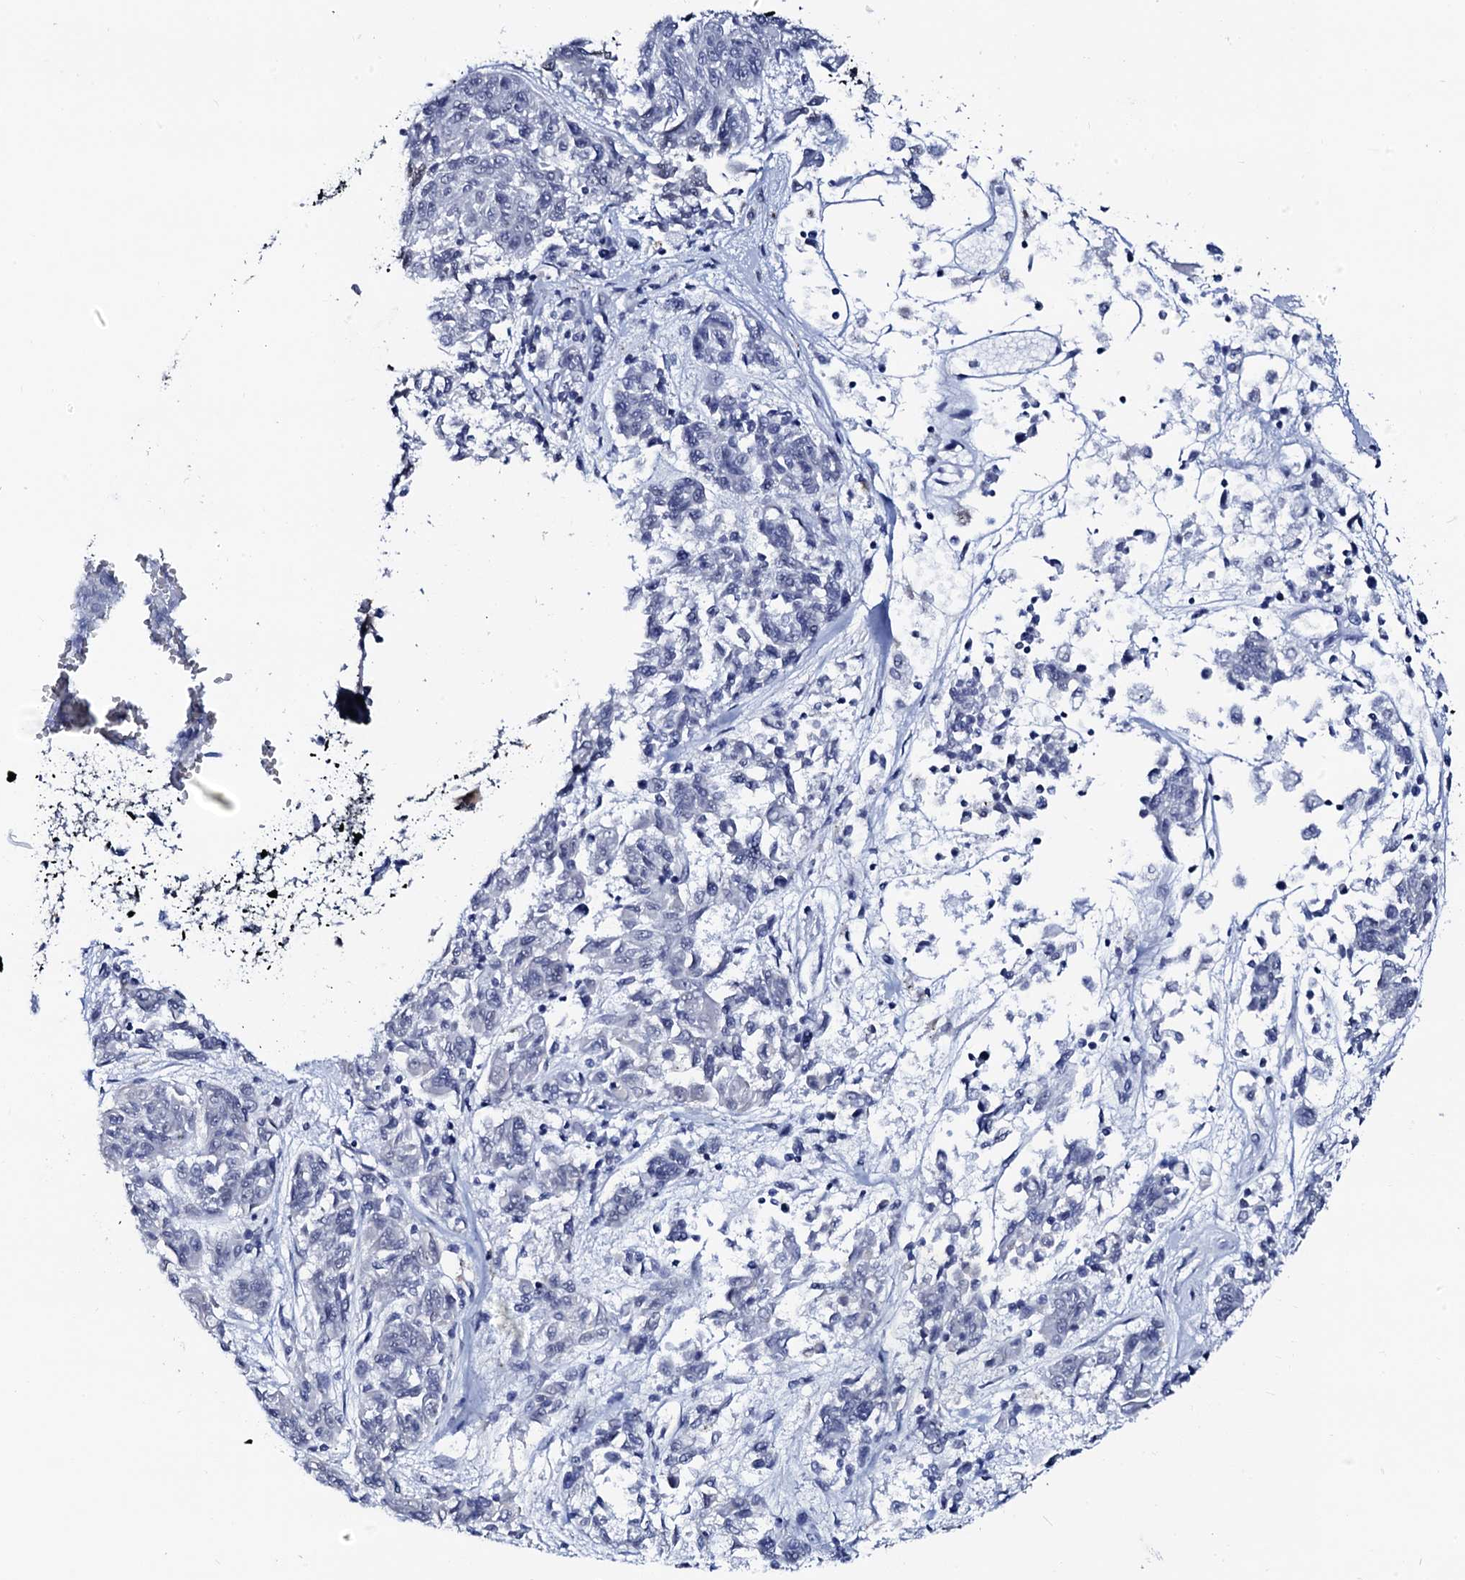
{"staining": {"intensity": "negative", "quantity": "none", "location": "none"}, "tissue": "melanoma", "cell_type": "Tumor cells", "image_type": "cancer", "snomed": [{"axis": "morphology", "description": "Malignant melanoma, NOS"}, {"axis": "topography", "description": "Skin"}], "caption": "Micrograph shows no significant protein staining in tumor cells of melanoma.", "gene": "SPATA19", "patient": {"sex": "male", "age": 53}}